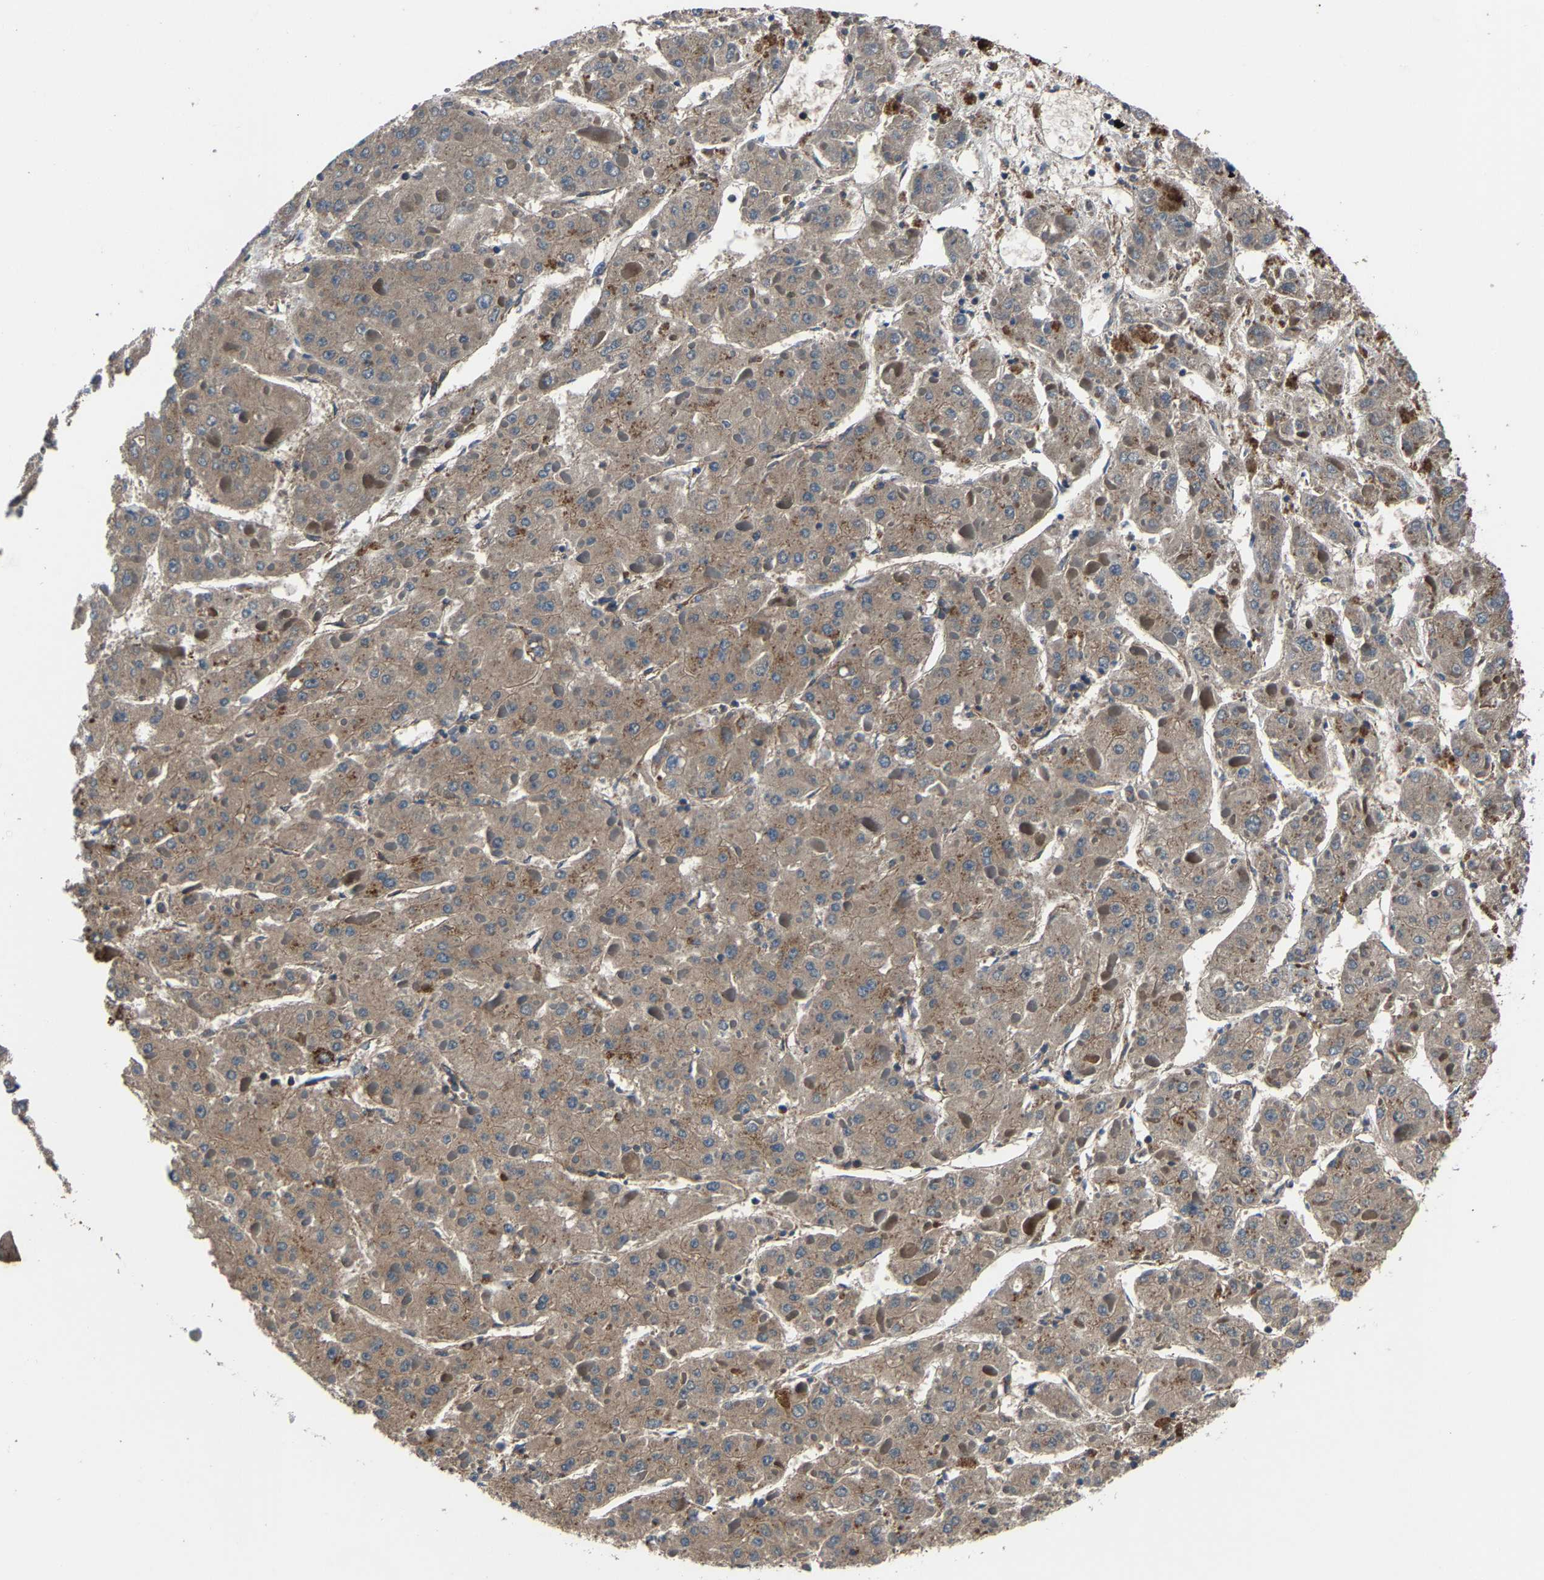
{"staining": {"intensity": "moderate", "quantity": ">75%", "location": "cytoplasmic/membranous"}, "tissue": "liver cancer", "cell_type": "Tumor cells", "image_type": "cancer", "snomed": [{"axis": "morphology", "description": "Carcinoma, Hepatocellular, NOS"}, {"axis": "topography", "description": "Liver"}], "caption": "IHC of human hepatocellular carcinoma (liver) shows medium levels of moderate cytoplasmic/membranous staining in about >75% of tumor cells.", "gene": "KIAA1958", "patient": {"sex": "female", "age": 73}}